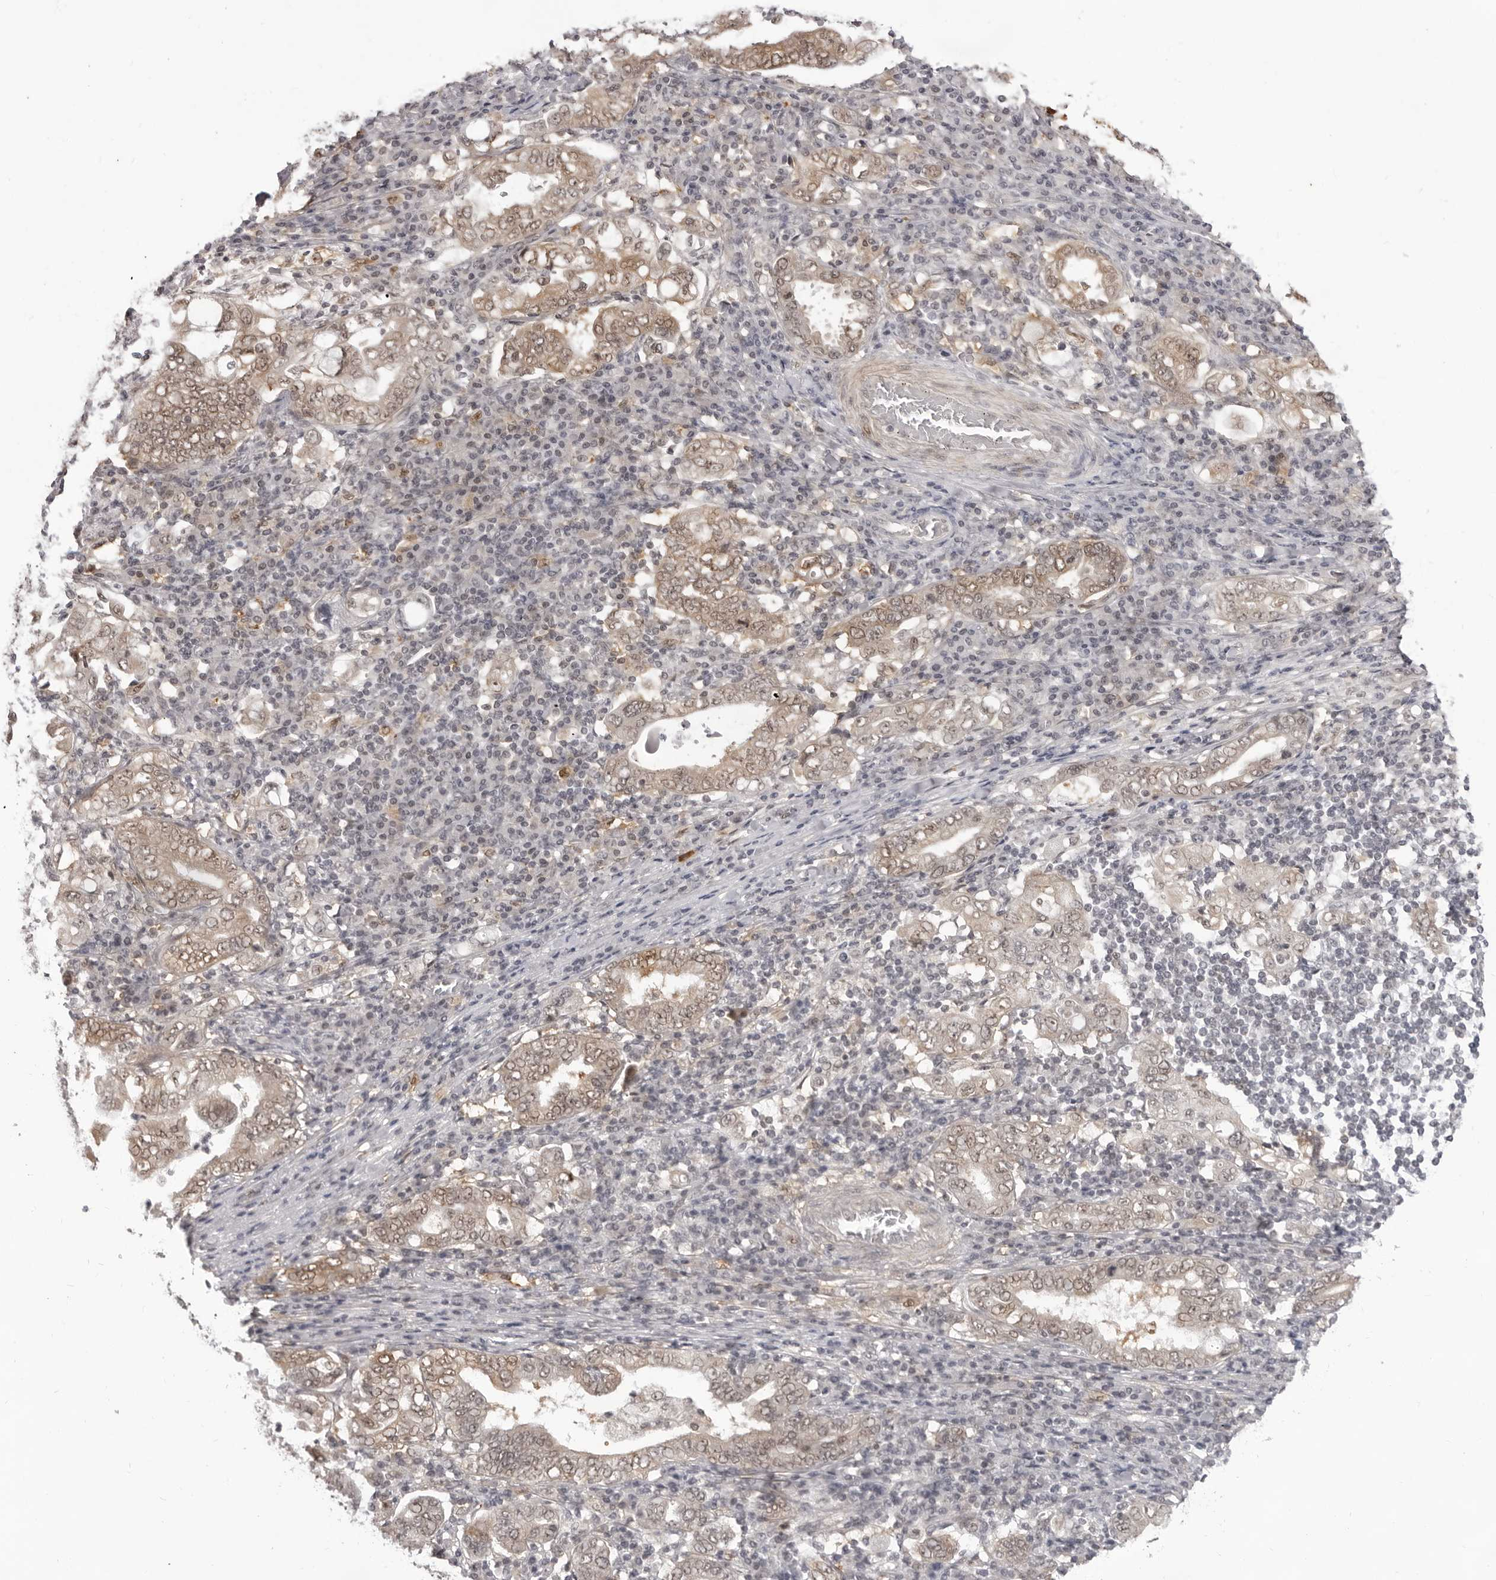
{"staining": {"intensity": "weak", "quantity": ">75%", "location": "nuclear"}, "tissue": "stomach cancer", "cell_type": "Tumor cells", "image_type": "cancer", "snomed": [{"axis": "morphology", "description": "Normal tissue, NOS"}, {"axis": "morphology", "description": "Adenocarcinoma, NOS"}, {"axis": "topography", "description": "Esophagus"}, {"axis": "topography", "description": "Stomach, upper"}, {"axis": "topography", "description": "Peripheral nerve tissue"}], "caption": "Immunohistochemical staining of human stomach cancer demonstrates low levels of weak nuclear protein positivity in approximately >75% of tumor cells. Immunohistochemistry stains the protein of interest in brown and the nuclei are stained blue.", "gene": "SRGAP2", "patient": {"sex": "male", "age": 62}}